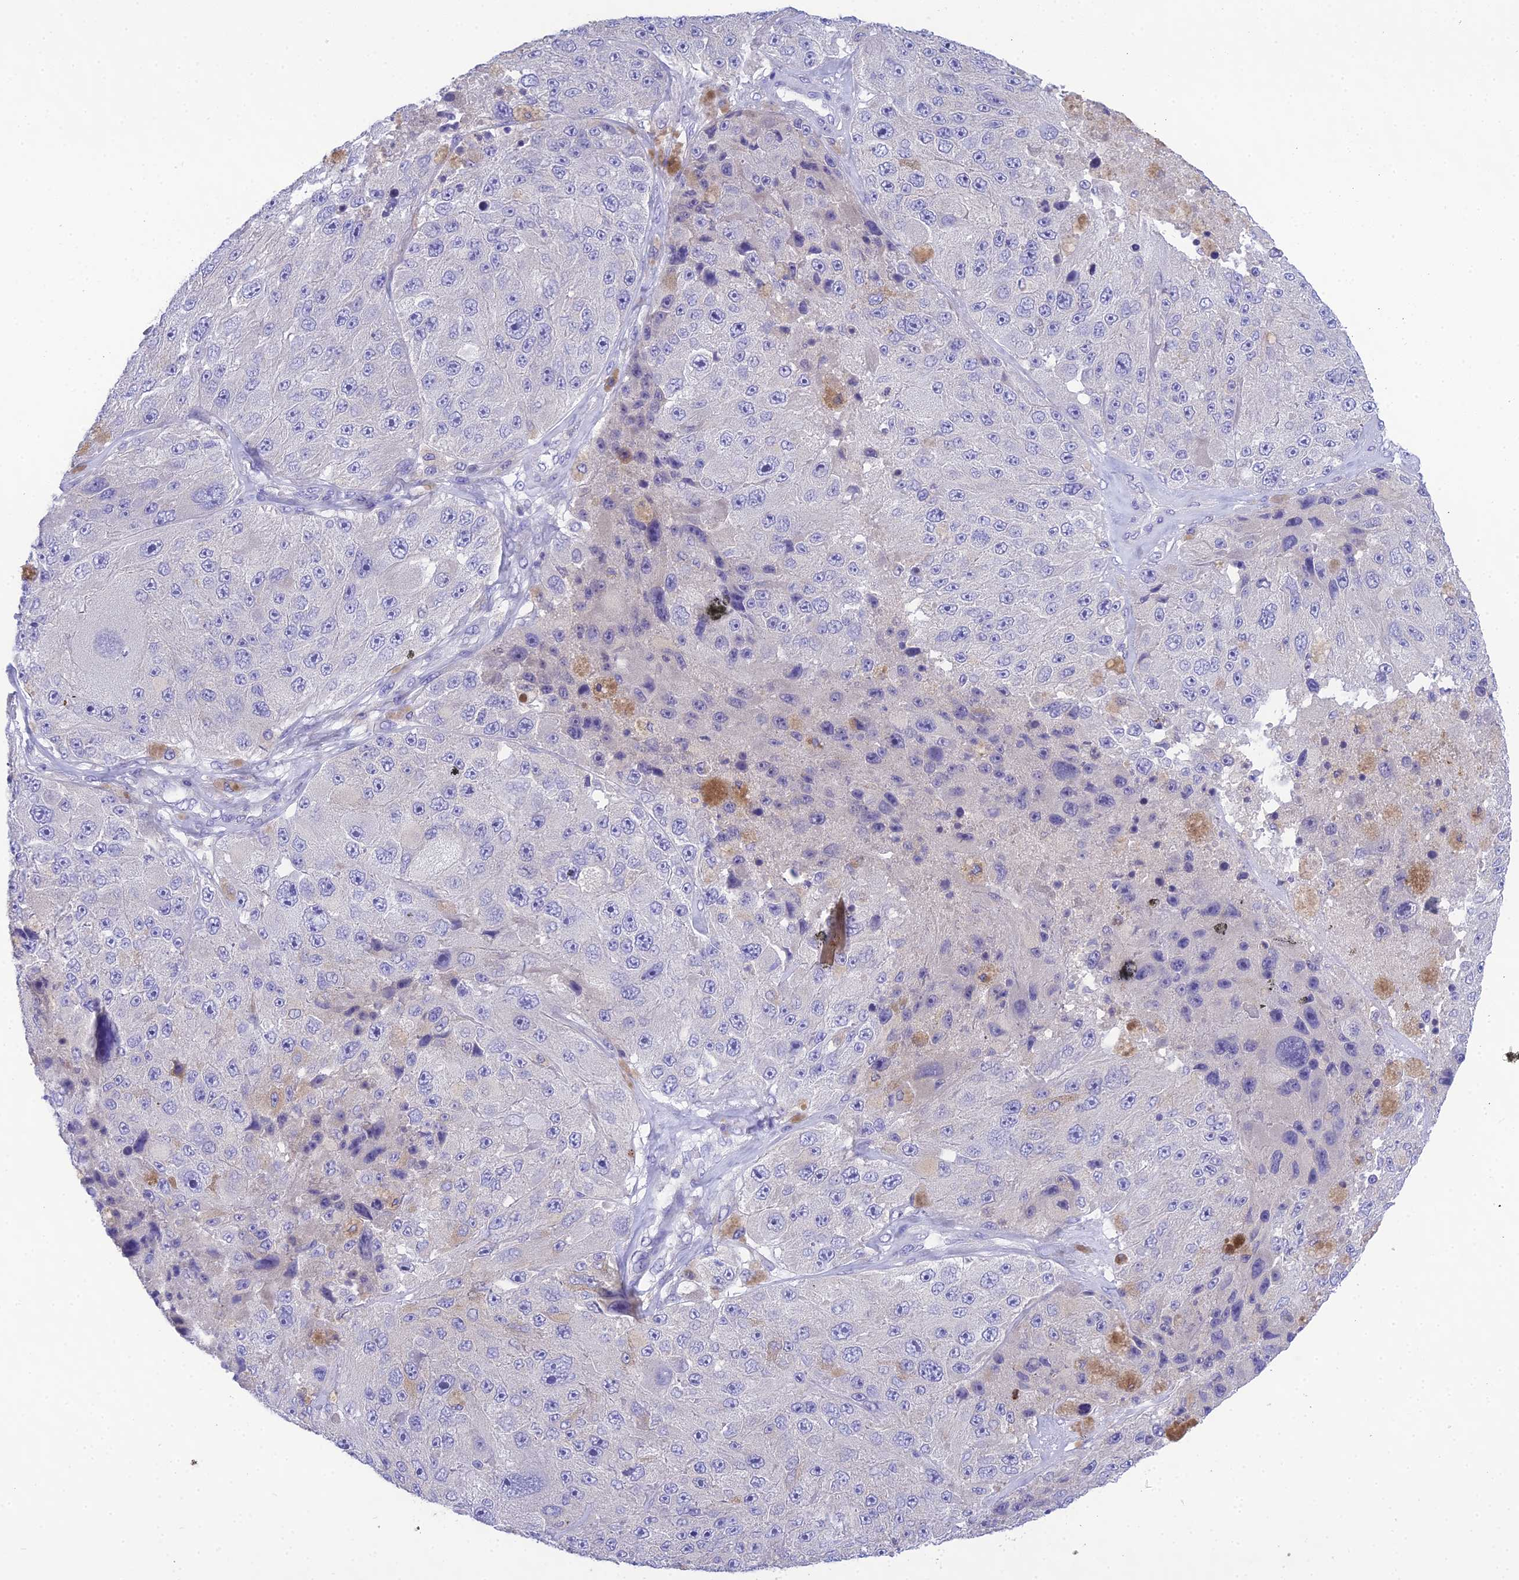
{"staining": {"intensity": "negative", "quantity": "none", "location": "none"}, "tissue": "melanoma", "cell_type": "Tumor cells", "image_type": "cancer", "snomed": [{"axis": "morphology", "description": "Malignant melanoma, Metastatic site"}, {"axis": "topography", "description": "Lymph node"}], "caption": "An immunohistochemistry histopathology image of melanoma is shown. There is no staining in tumor cells of melanoma.", "gene": "KIAA0408", "patient": {"sex": "male", "age": 62}}